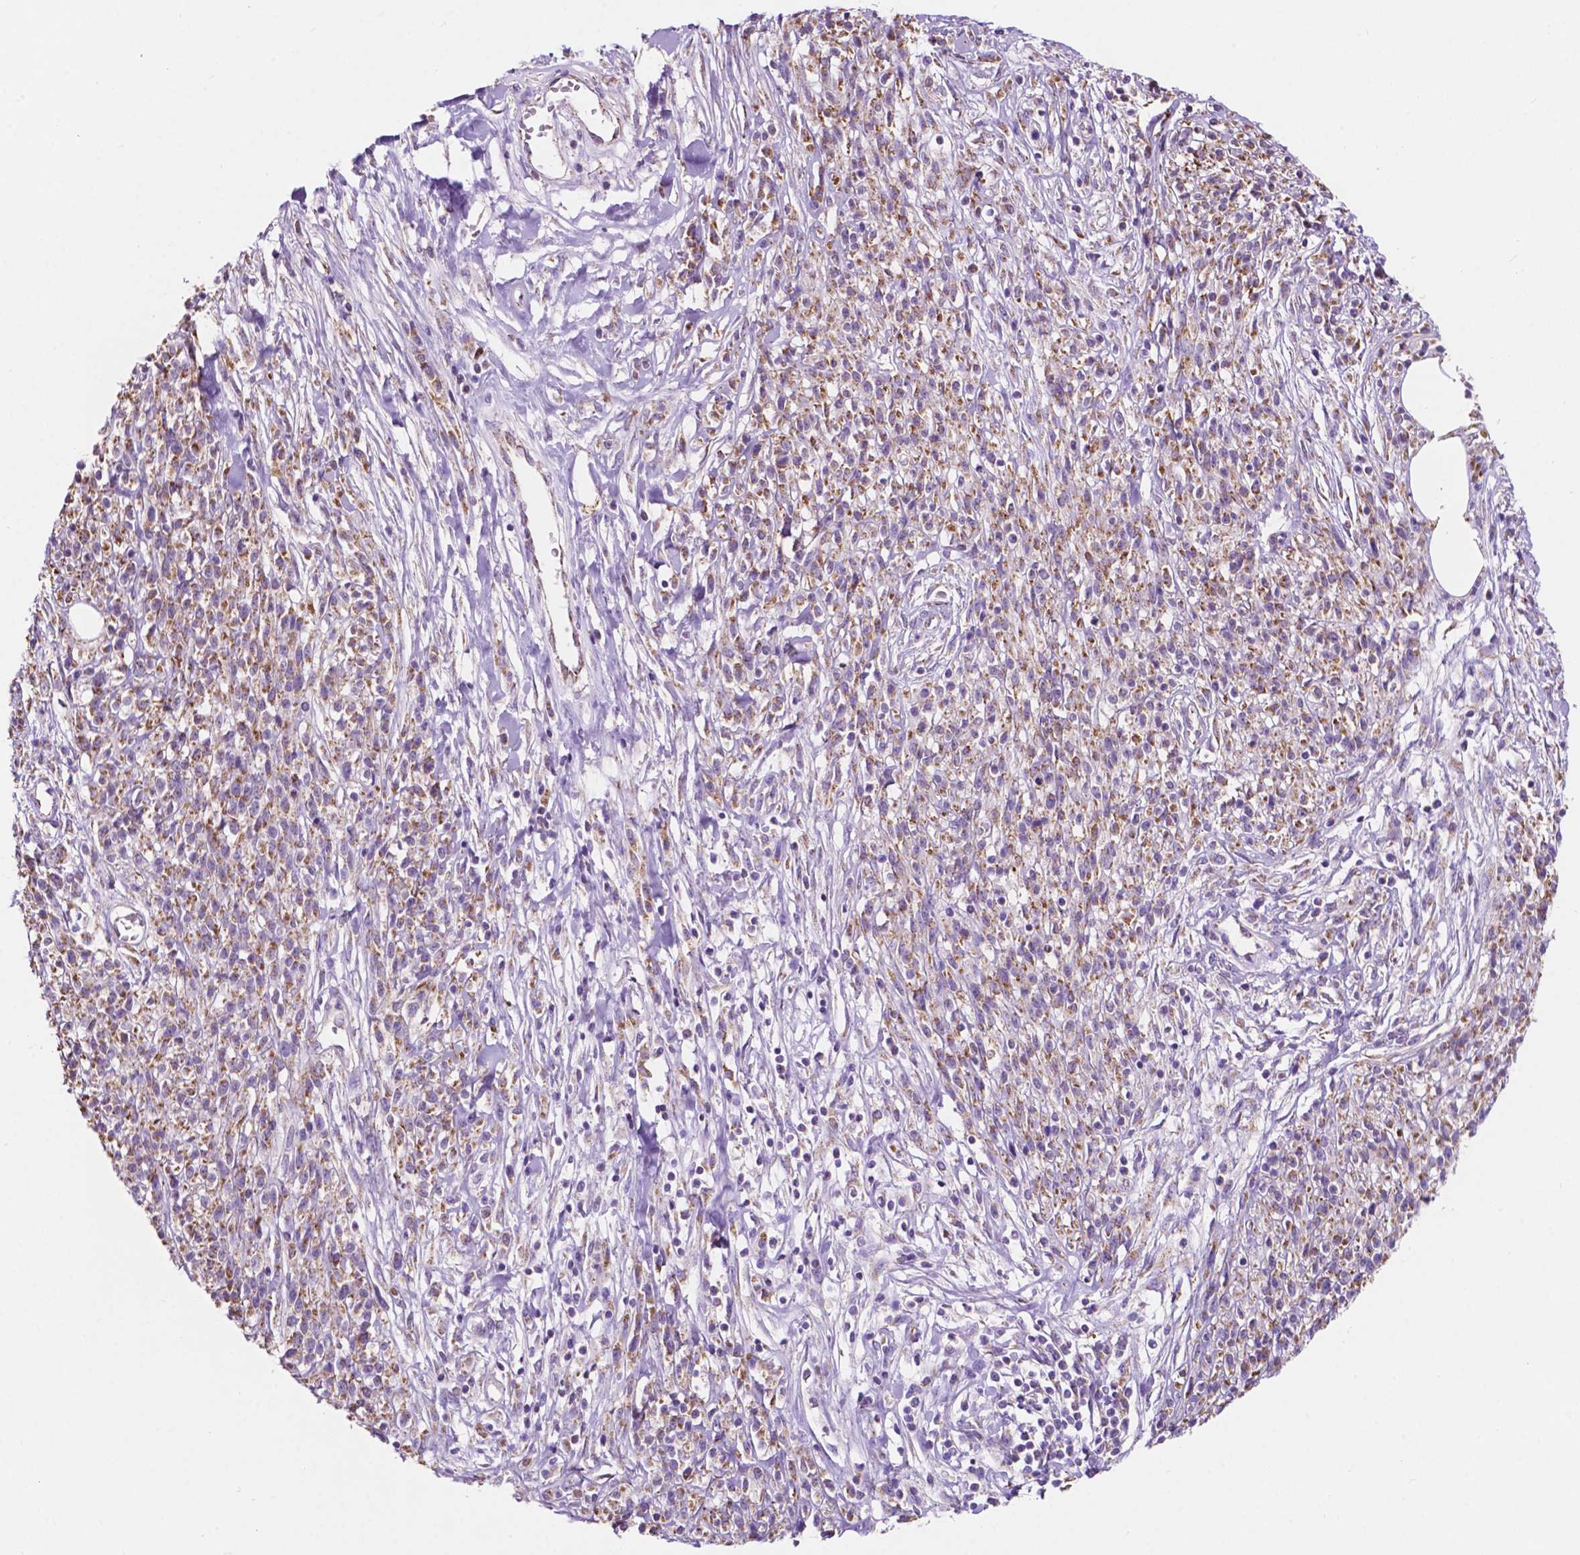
{"staining": {"intensity": "moderate", "quantity": "25%-75%", "location": "cytoplasmic/membranous"}, "tissue": "melanoma", "cell_type": "Tumor cells", "image_type": "cancer", "snomed": [{"axis": "morphology", "description": "Malignant melanoma, NOS"}, {"axis": "topography", "description": "Skin"}, {"axis": "topography", "description": "Skin of trunk"}], "caption": "Immunohistochemistry (DAB (3,3'-diaminobenzidine)) staining of human melanoma exhibits moderate cytoplasmic/membranous protein expression in approximately 25%-75% of tumor cells.", "gene": "TRPV5", "patient": {"sex": "male", "age": 74}}